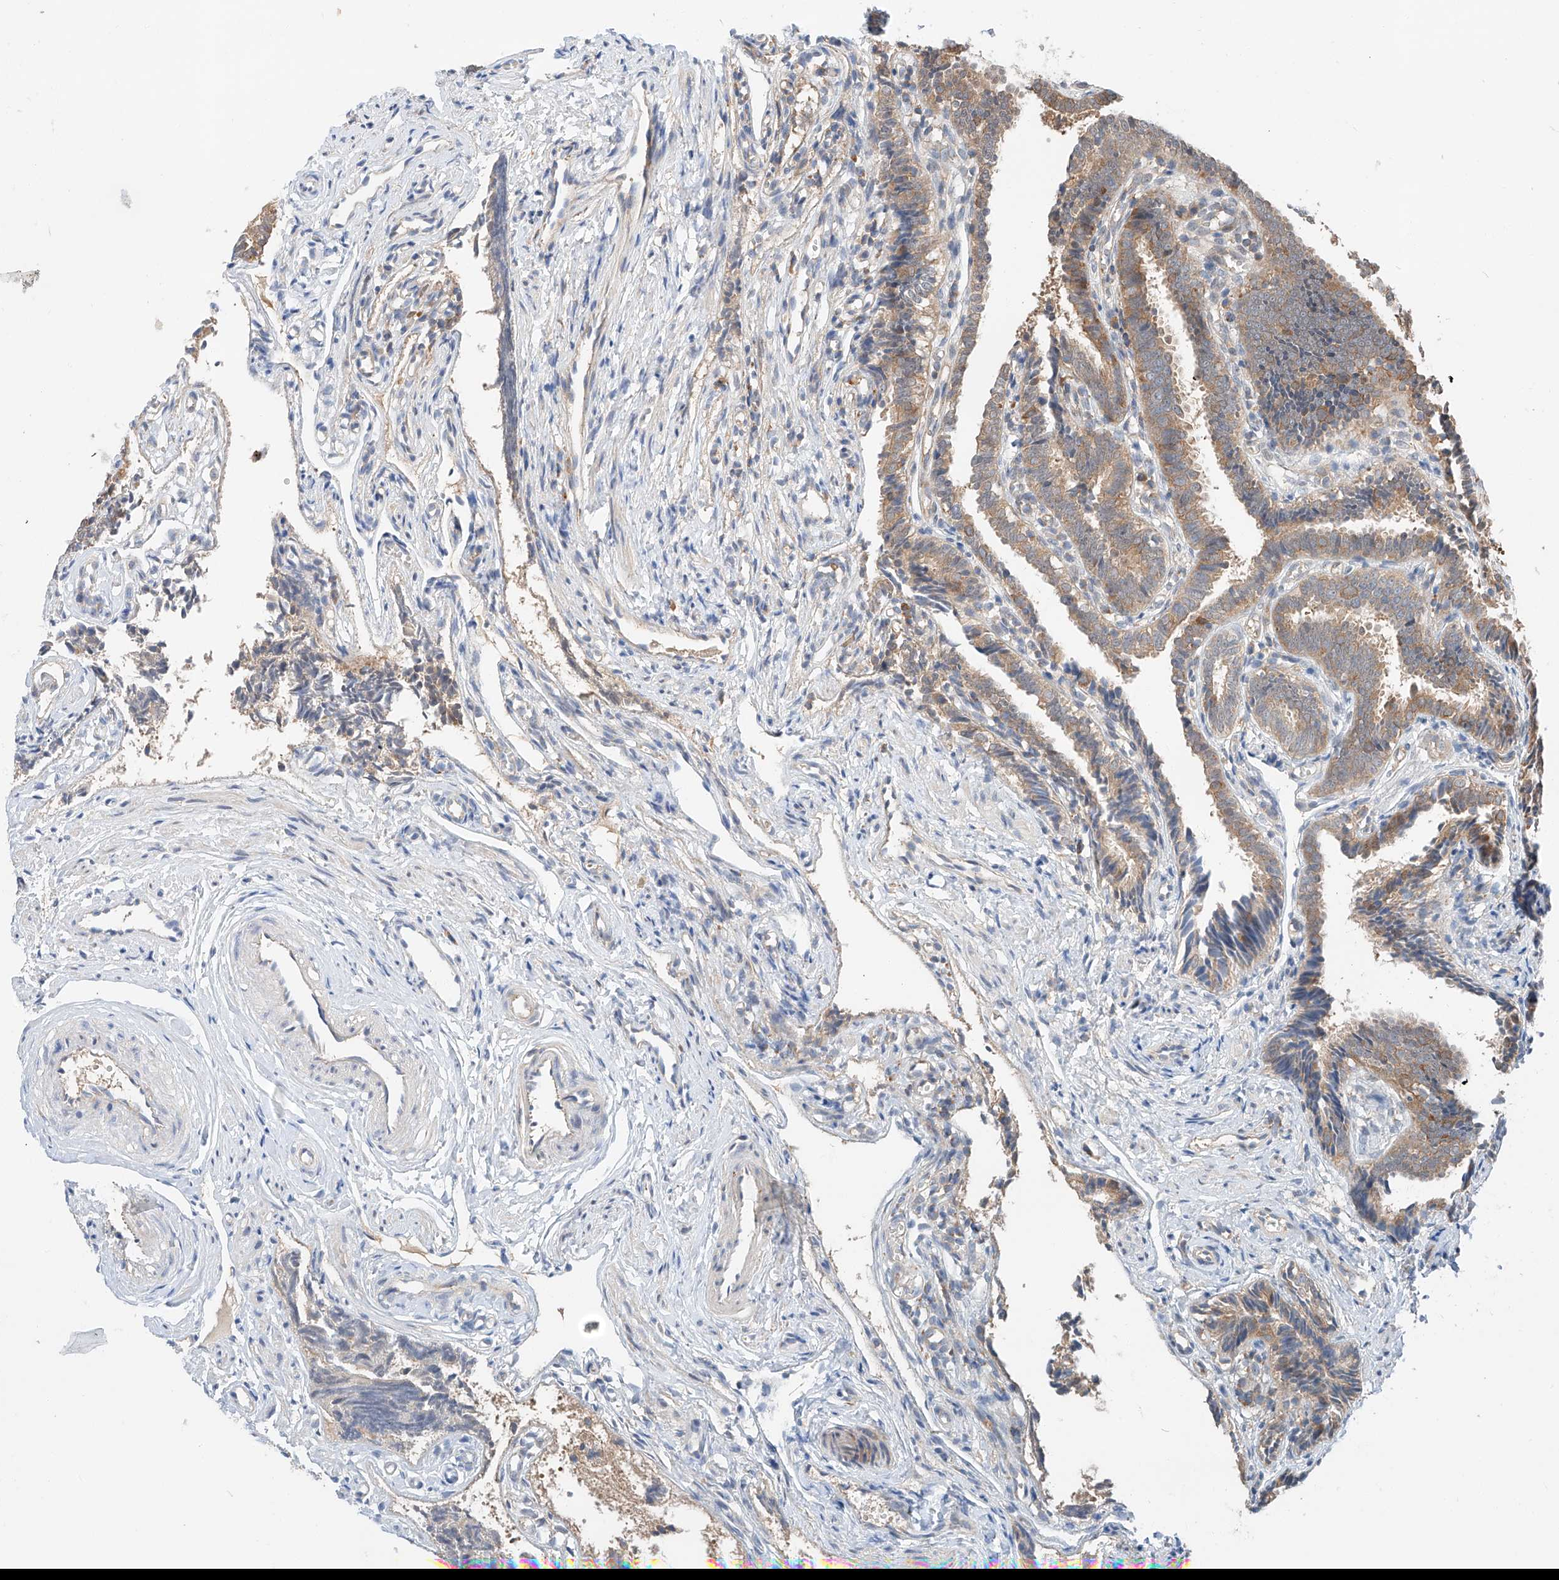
{"staining": {"intensity": "moderate", "quantity": ">75%", "location": "cytoplasmic/membranous"}, "tissue": "fallopian tube", "cell_type": "Glandular cells", "image_type": "normal", "snomed": [{"axis": "morphology", "description": "Normal tissue, NOS"}, {"axis": "topography", "description": "Fallopian tube"}], "caption": "A photomicrograph of fallopian tube stained for a protein demonstrates moderate cytoplasmic/membranous brown staining in glandular cells. The staining was performed using DAB (3,3'-diaminobenzidine) to visualize the protein expression in brown, while the nuclei were stained in blue with hematoxylin (Magnification: 20x).", "gene": "RUSC1", "patient": {"sex": "female", "age": 39}}